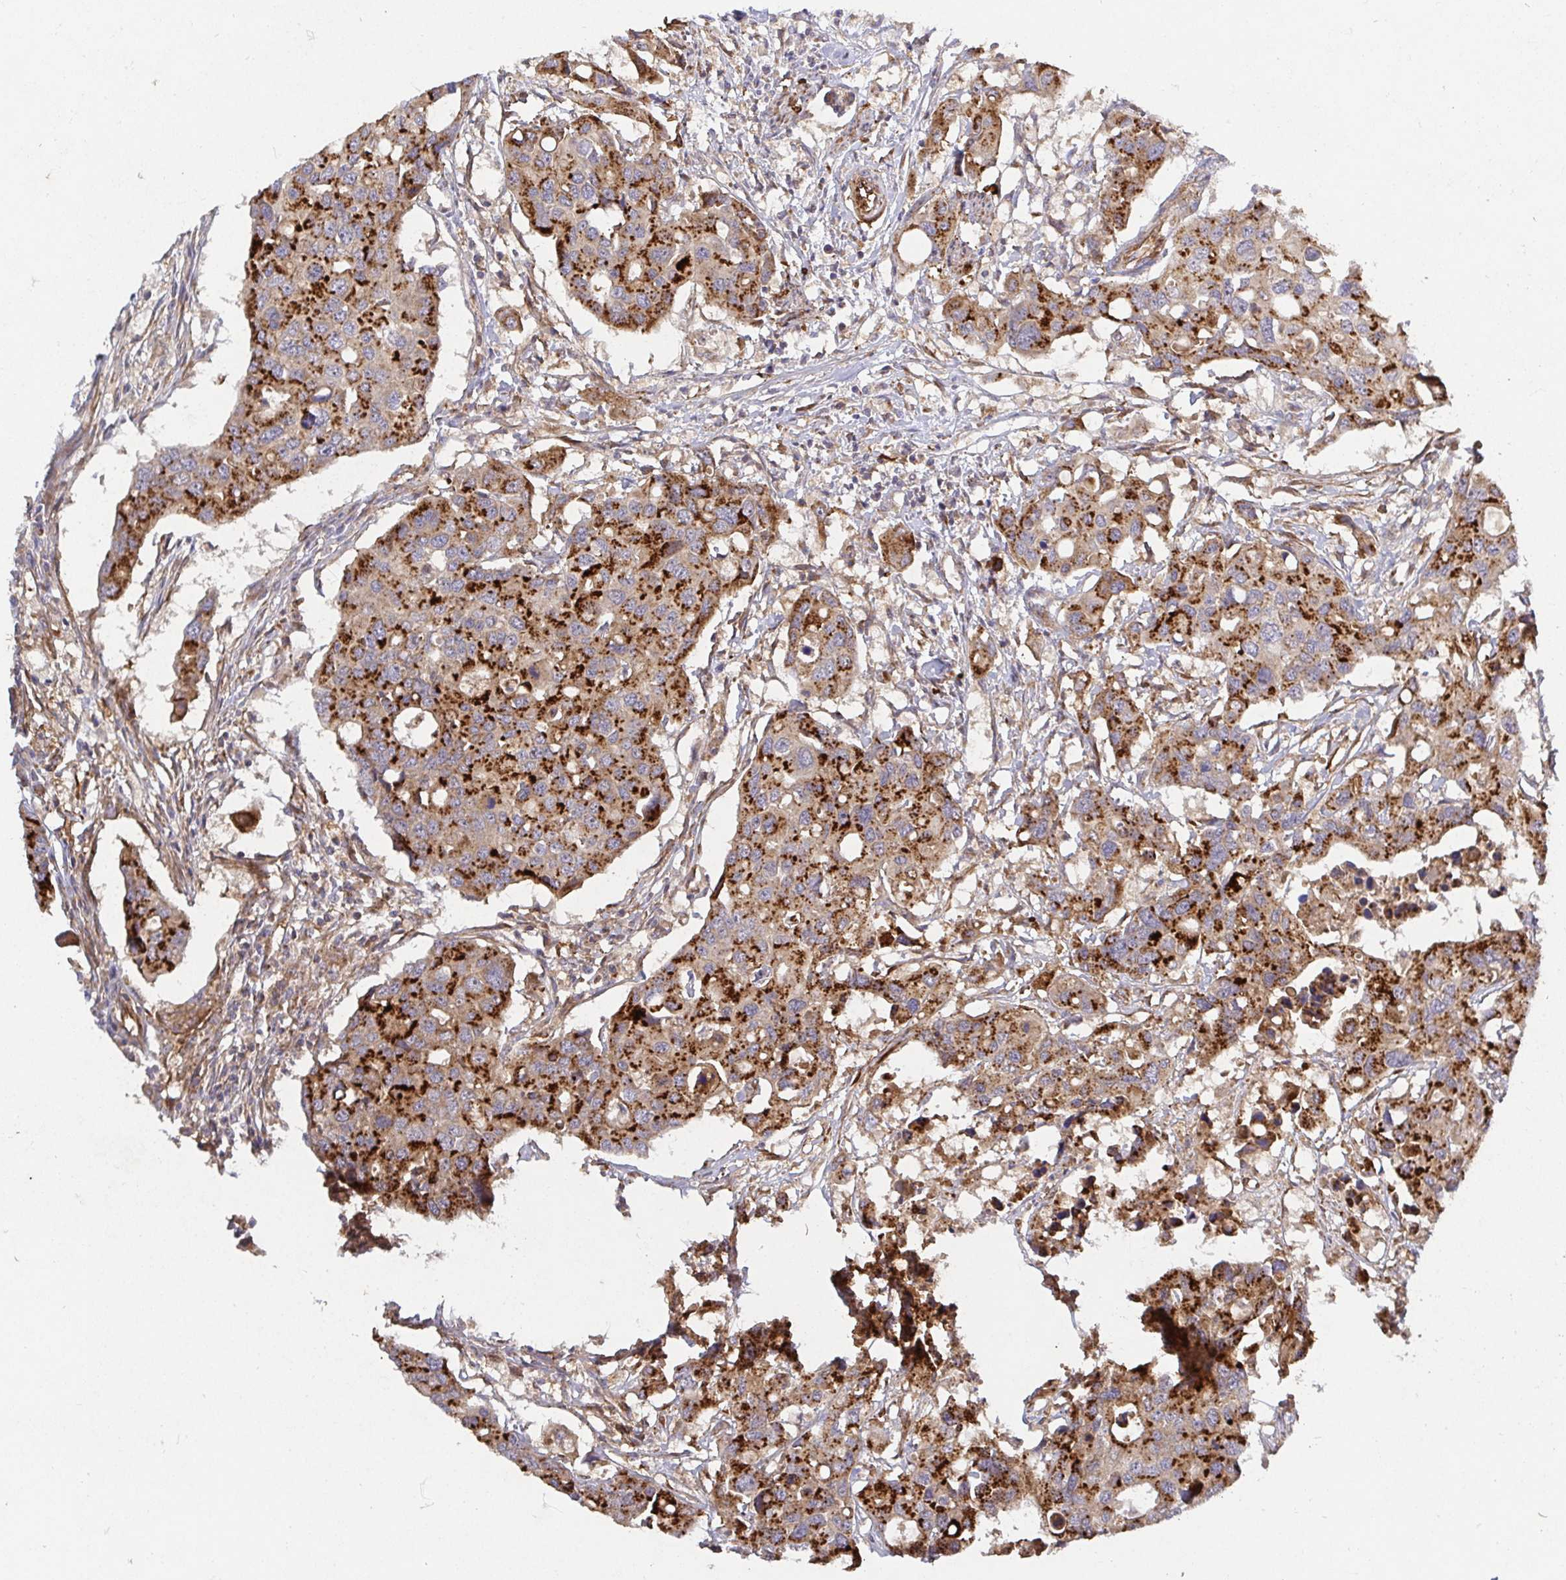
{"staining": {"intensity": "strong", "quantity": "25%-75%", "location": "cytoplasmic/membranous"}, "tissue": "colorectal cancer", "cell_type": "Tumor cells", "image_type": "cancer", "snomed": [{"axis": "morphology", "description": "Adenocarcinoma, NOS"}, {"axis": "topography", "description": "Colon"}], "caption": "This is an image of immunohistochemistry (IHC) staining of adenocarcinoma (colorectal), which shows strong expression in the cytoplasmic/membranous of tumor cells.", "gene": "TM9SF4", "patient": {"sex": "male", "age": 77}}